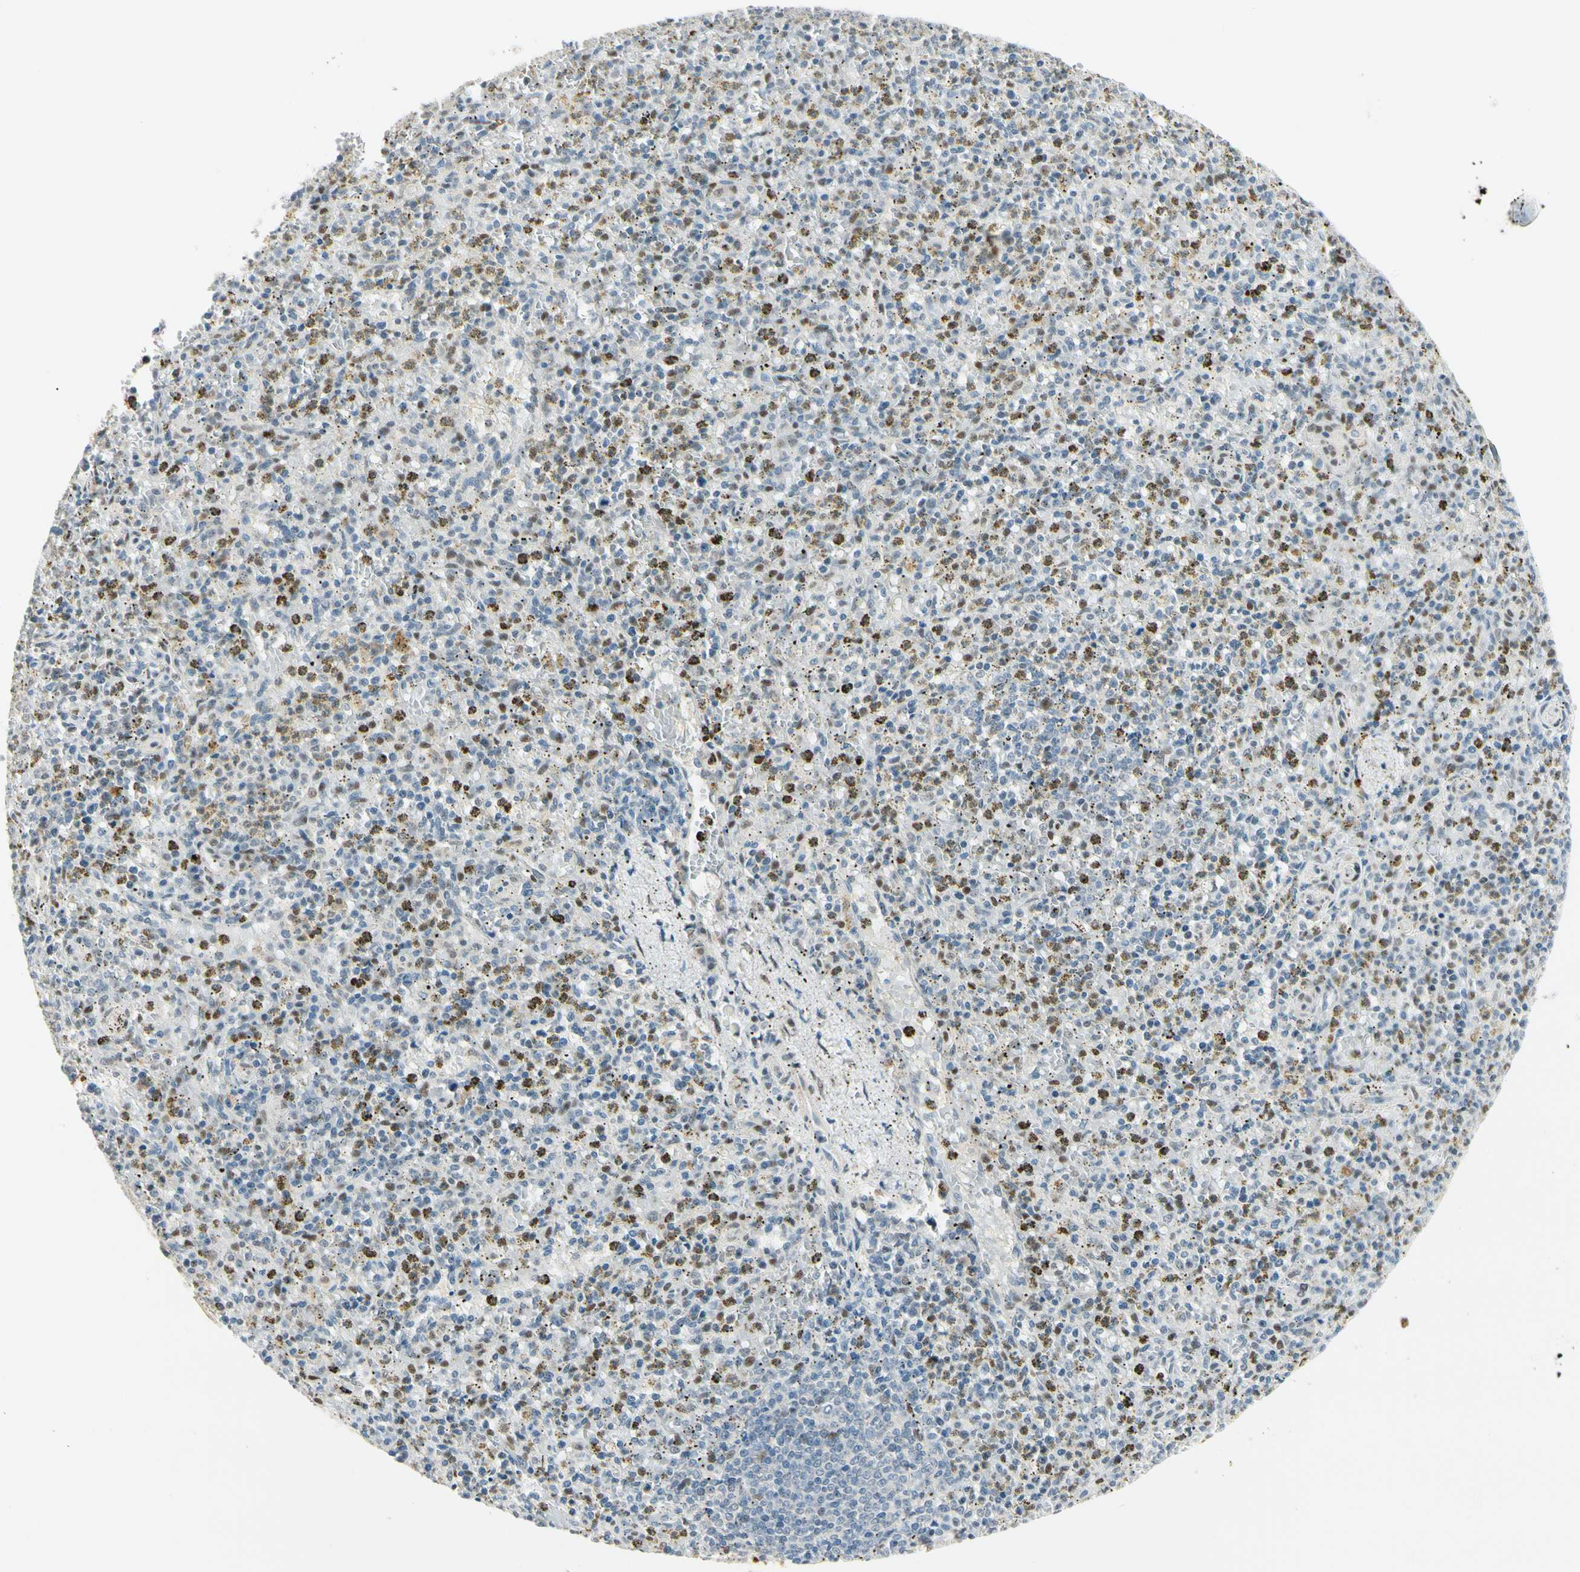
{"staining": {"intensity": "moderate", "quantity": "<25%", "location": "nuclear"}, "tissue": "spleen", "cell_type": "Cells in red pulp", "image_type": "normal", "snomed": [{"axis": "morphology", "description": "Normal tissue, NOS"}, {"axis": "topography", "description": "Spleen"}], "caption": "Cells in red pulp show low levels of moderate nuclear expression in about <25% of cells in normal spleen.", "gene": "ATXN1", "patient": {"sex": "male", "age": 72}}